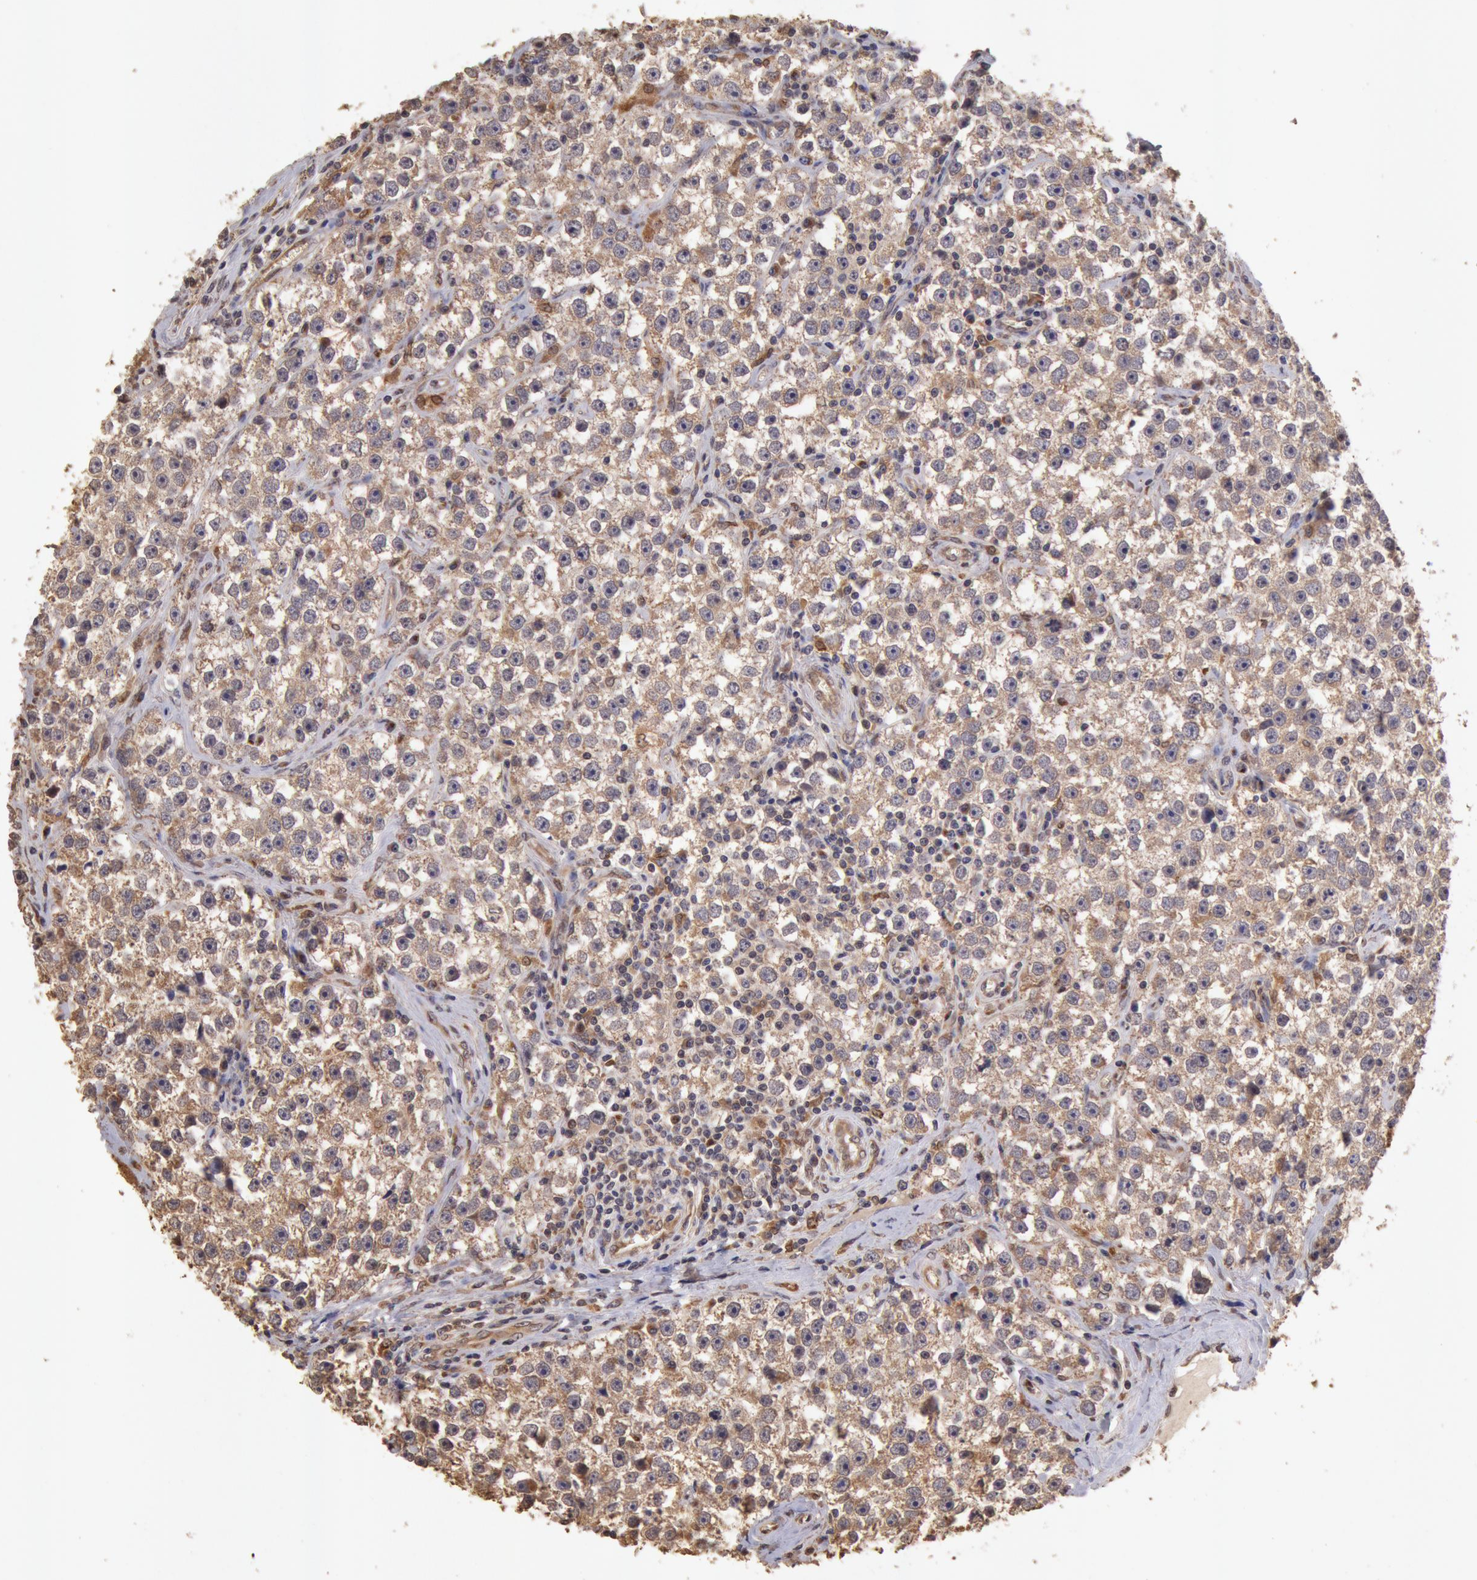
{"staining": {"intensity": "moderate", "quantity": ">75%", "location": "cytoplasmic/membranous"}, "tissue": "testis cancer", "cell_type": "Tumor cells", "image_type": "cancer", "snomed": [{"axis": "morphology", "description": "Seminoma, NOS"}, {"axis": "topography", "description": "Testis"}], "caption": "Protein staining displays moderate cytoplasmic/membranous staining in about >75% of tumor cells in seminoma (testis).", "gene": "COMT", "patient": {"sex": "male", "age": 32}}